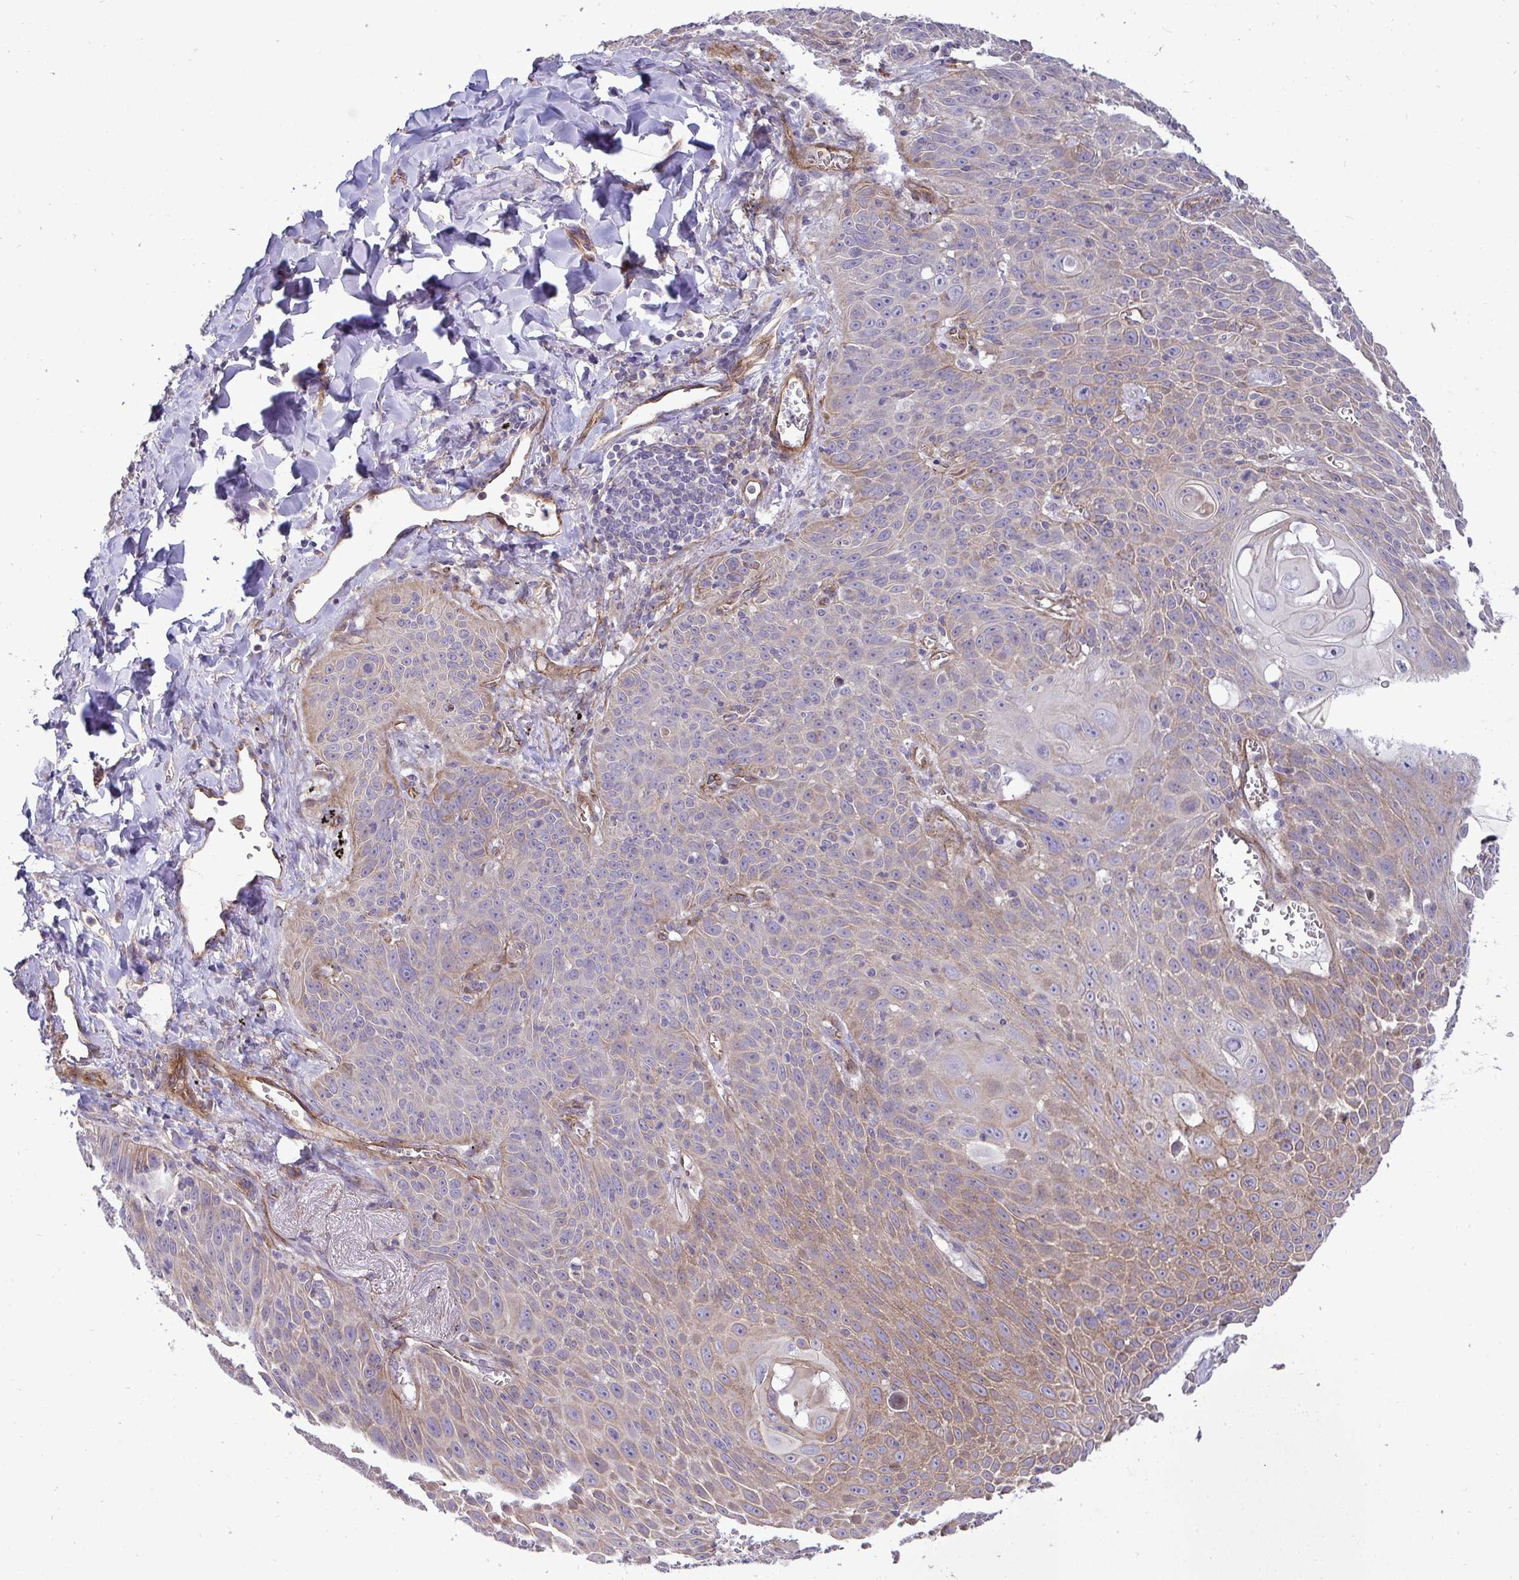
{"staining": {"intensity": "moderate", "quantity": "<25%", "location": "cytoplasmic/membranous"}, "tissue": "lung cancer", "cell_type": "Tumor cells", "image_type": "cancer", "snomed": [{"axis": "morphology", "description": "Squamous cell carcinoma, NOS"}, {"axis": "morphology", "description": "Squamous cell carcinoma, metastatic, NOS"}, {"axis": "topography", "description": "Lymph node"}, {"axis": "topography", "description": "Lung"}], "caption": "Immunohistochemical staining of human lung cancer (metastatic squamous cell carcinoma) shows moderate cytoplasmic/membranous protein staining in approximately <25% of tumor cells.", "gene": "SH2D1B", "patient": {"sex": "female", "age": 62}}